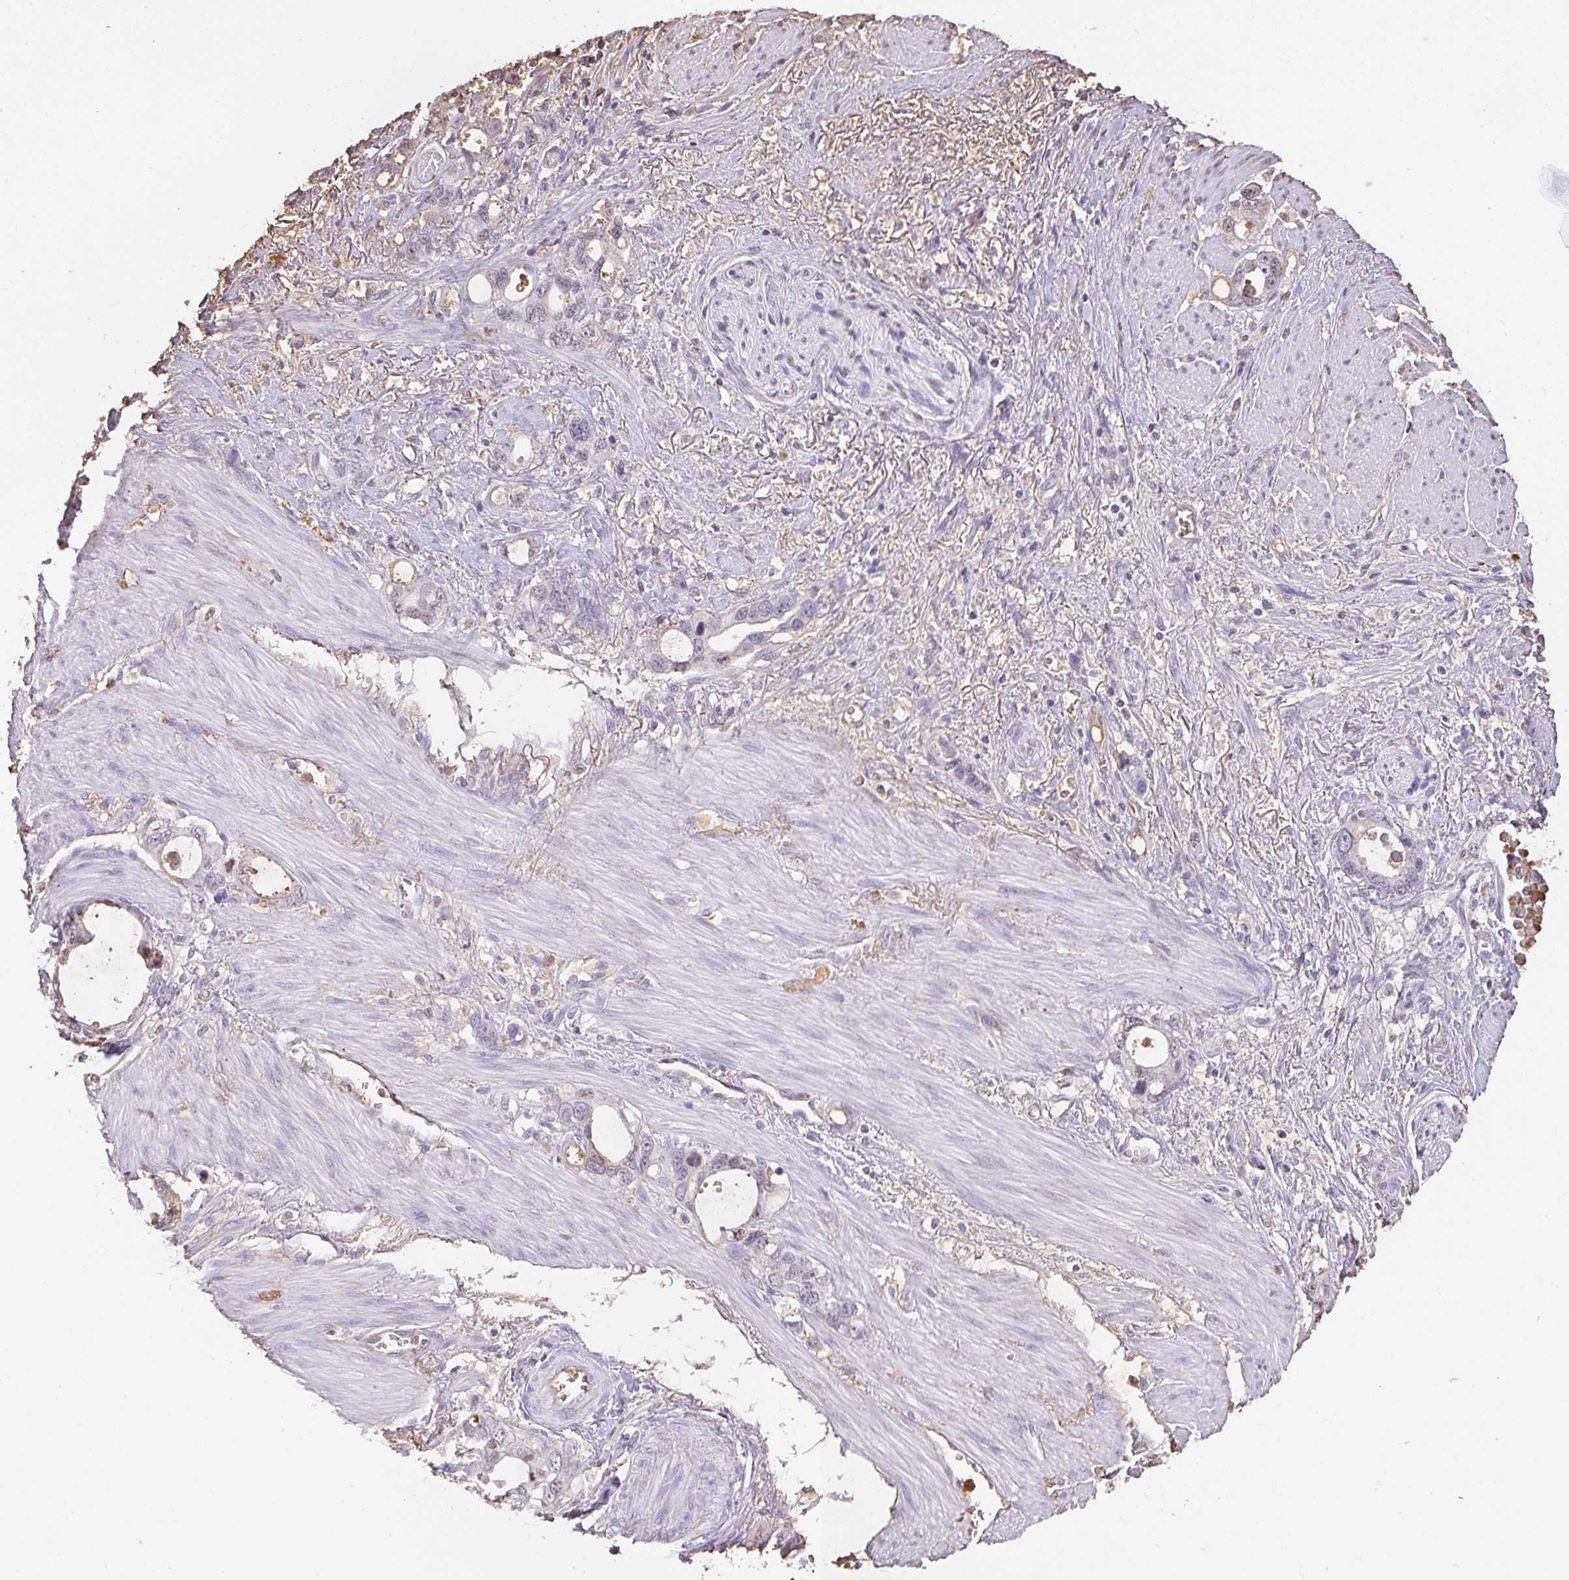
{"staining": {"intensity": "negative", "quantity": "none", "location": "none"}, "tissue": "stomach cancer", "cell_type": "Tumor cells", "image_type": "cancer", "snomed": [{"axis": "morphology", "description": "Adenocarcinoma, NOS"}, {"axis": "topography", "description": "Stomach, upper"}], "caption": "Immunohistochemical staining of human stomach cancer (adenocarcinoma) demonstrates no significant positivity in tumor cells.", "gene": "SMYD5", "patient": {"sex": "male", "age": 74}}